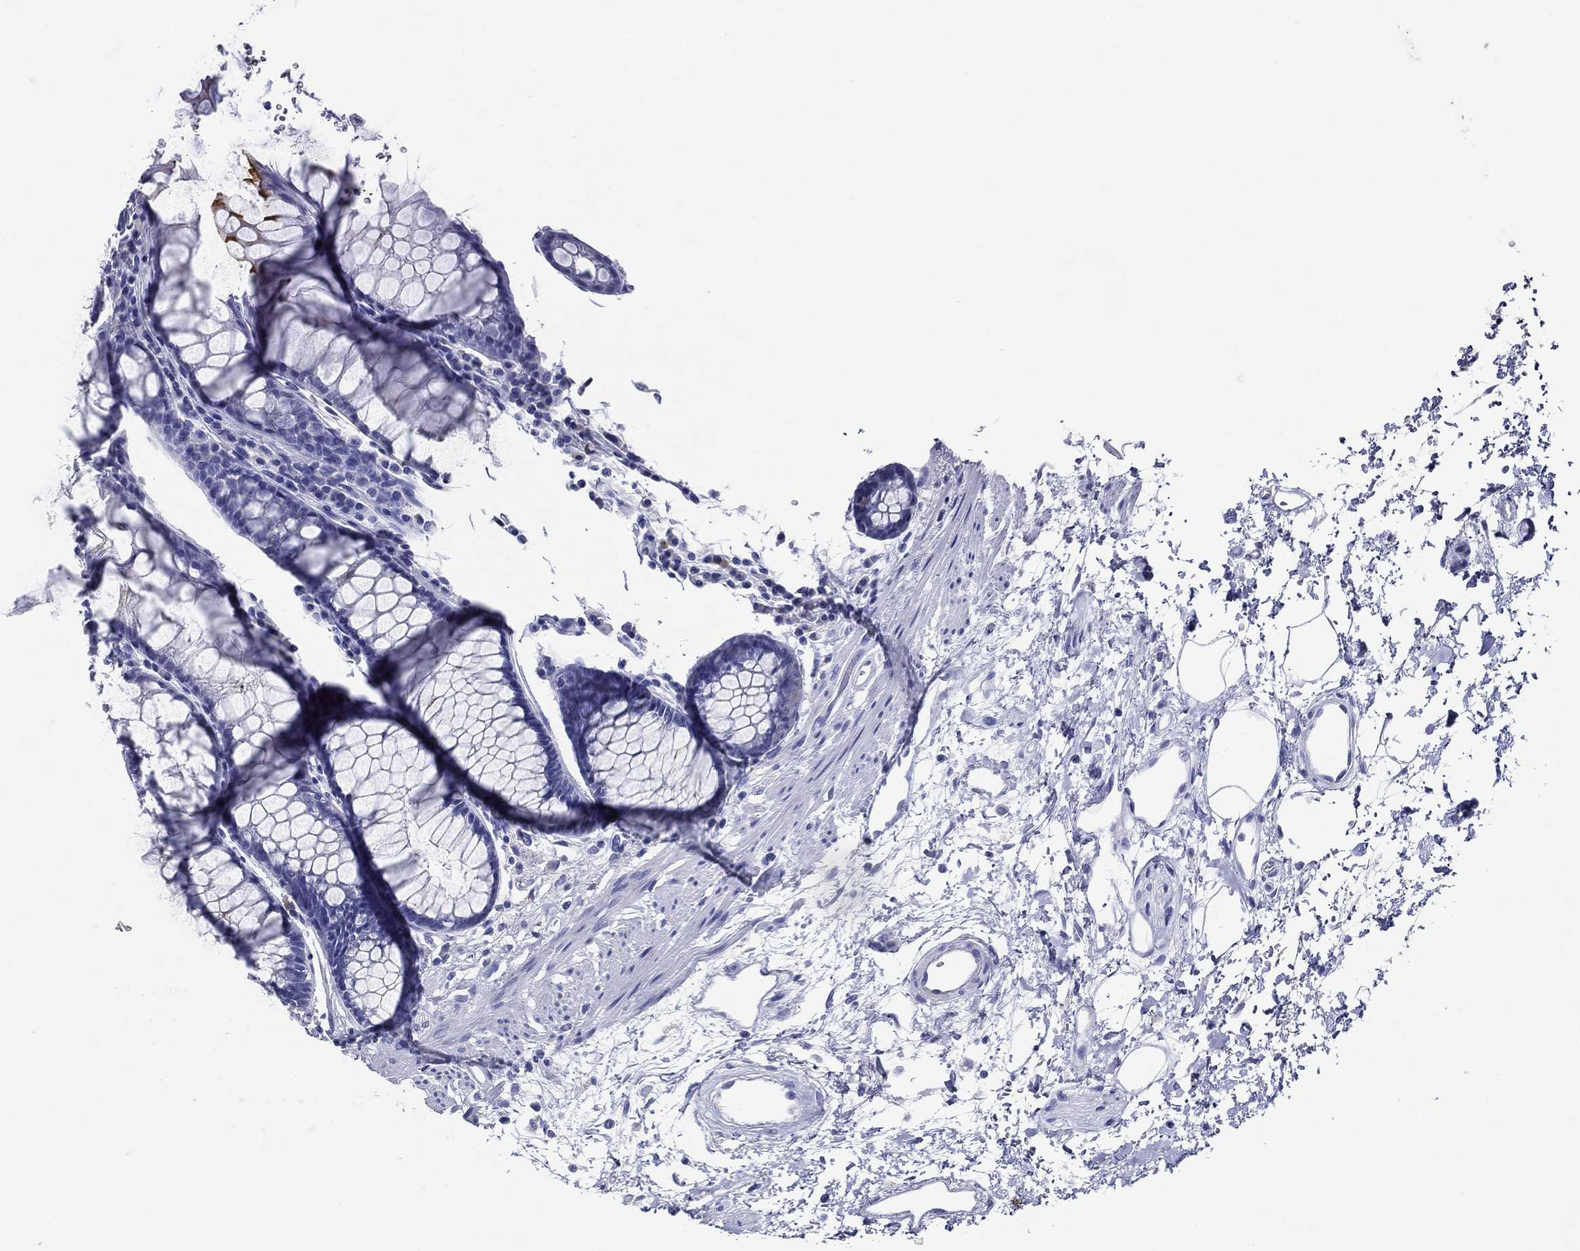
{"staining": {"intensity": "moderate", "quantity": "<25%", "location": "cytoplasmic/membranous"}, "tissue": "rectum", "cell_type": "Glandular cells", "image_type": "normal", "snomed": [{"axis": "morphology", "description": "Normal tissue, NOS"}, {"axis": "topography", "description": "Rectum"}], "caption": "Immunohistochemistry (IHC) of benign human rectum reveals low levels of moderate cytoplasmic/membranous expression in about <25% of glandular cells.", "gene": "ACE2", "patient": {"sex": "female", "age": 68}}